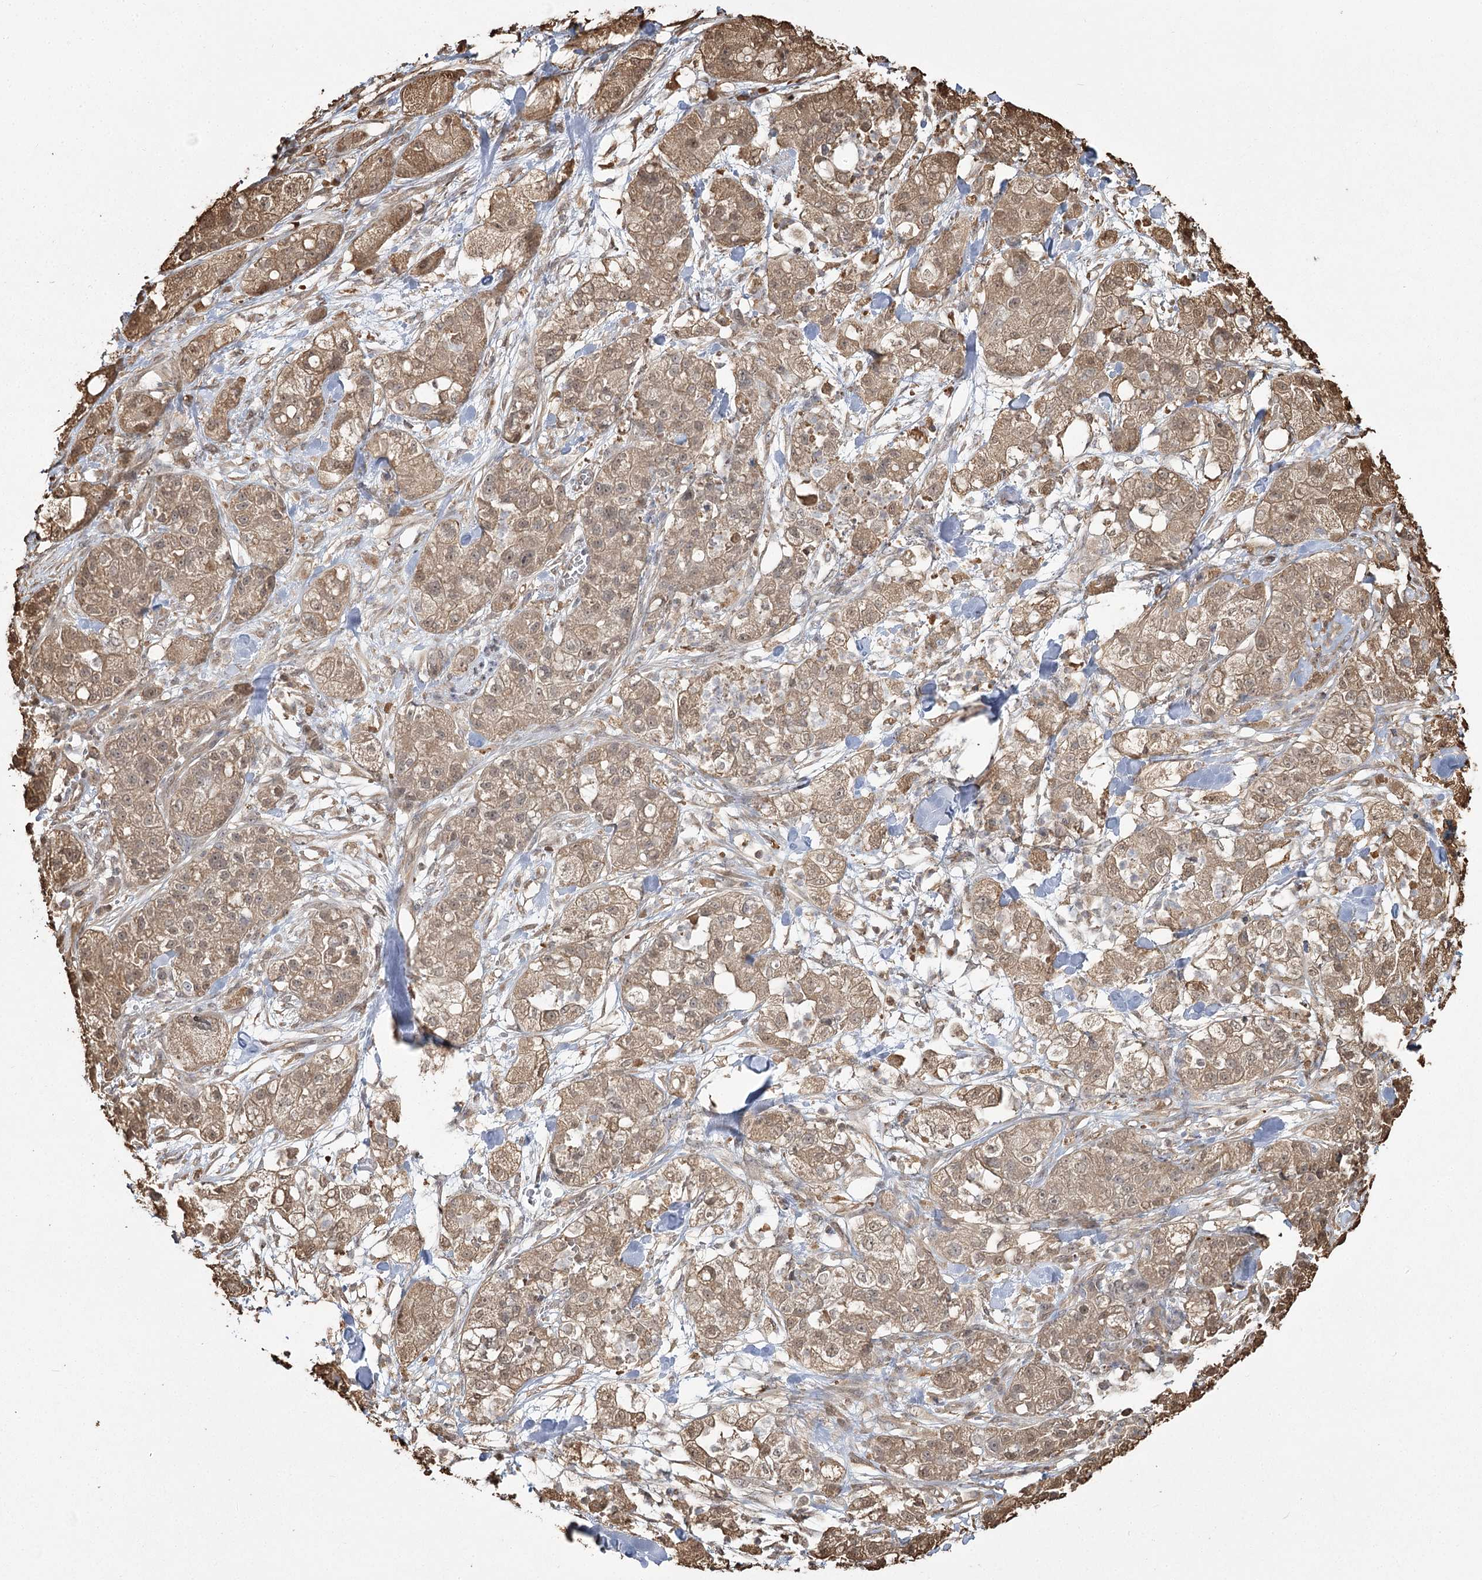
{"staining": {"intensity": "moderate", "quantity": ">75%", "location": "cytoplasmic/membranous,nuclear"}, "tissue": "pancreatic cancer", "cell_type": "Tumor cells", "image_type": "cancer", "snomed": [{"axis": "morphology", "description": "Adenocarcinoma, NOS"}, {"axis": "topography", "description": "Pancreas"}], "caption": "Adenocarcinoma (pancreatic) stained with a protein marker shows moderate staining in tumor cells.", "gene": "PLCH1", "patient": {"sex": "female", "age": 78}}